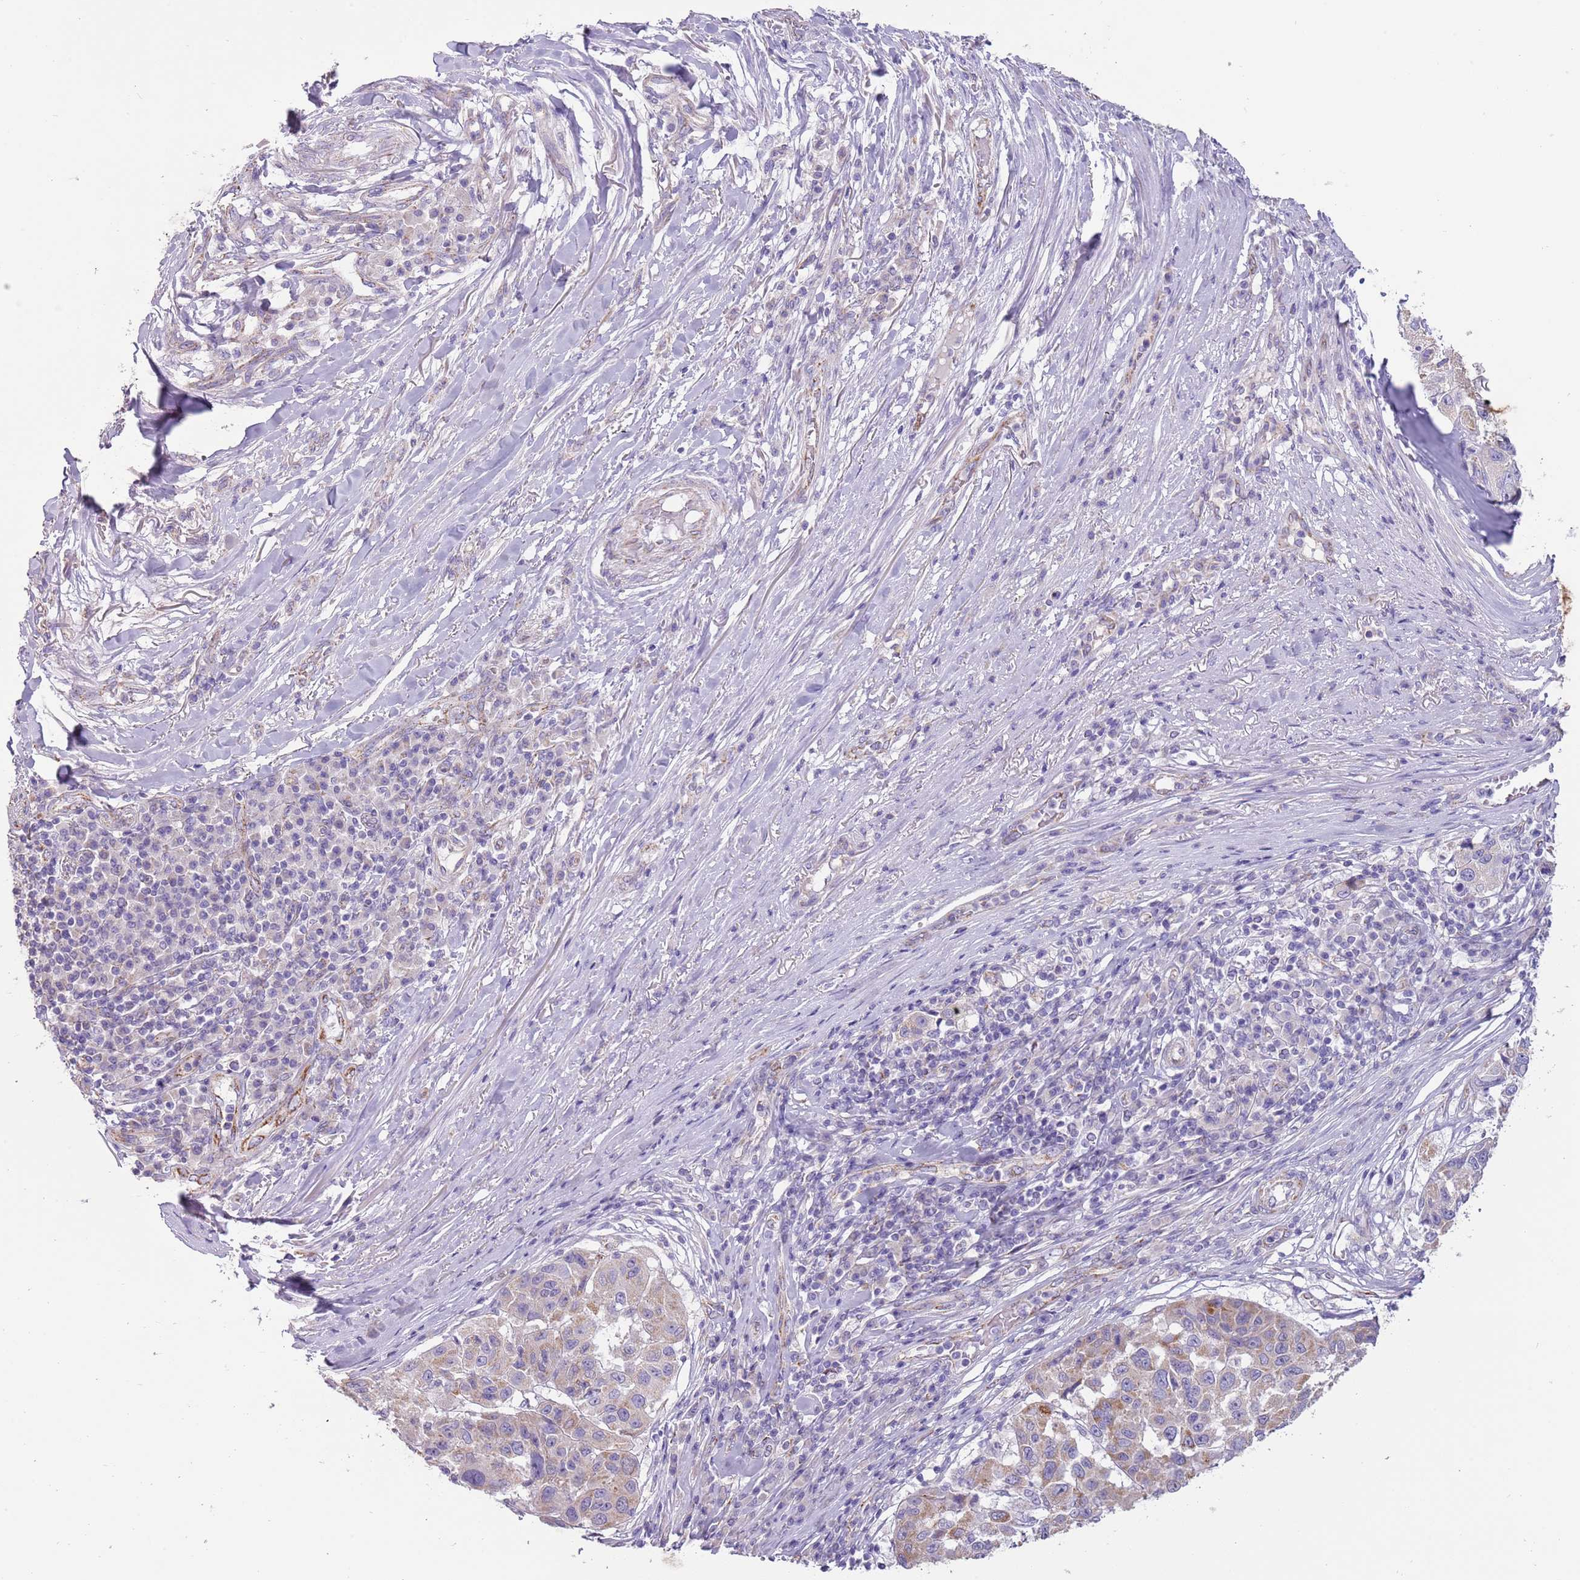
{"staining": {"intensity": "moderate", "quantity": "<25%", "location": "cytoplasmic/membranous"}, "tissue": "melanoma", "cell_type": "Tumor cells", "image_type": "cancer", "snomed": [{"axis": "morphology", "description": "Malignant melanoma, NOS"}, {"axis": "topography", "description": "Skin"}], "caption": "This histopathology image exhibits immunohistochemistry (IHC) staining of malignant melanoma, with low moderate cytoplasmic/membranous staining in about <25% of tumor cells.", "gene": "RNF222", "patient": {"sex": "female", "age": 66}}